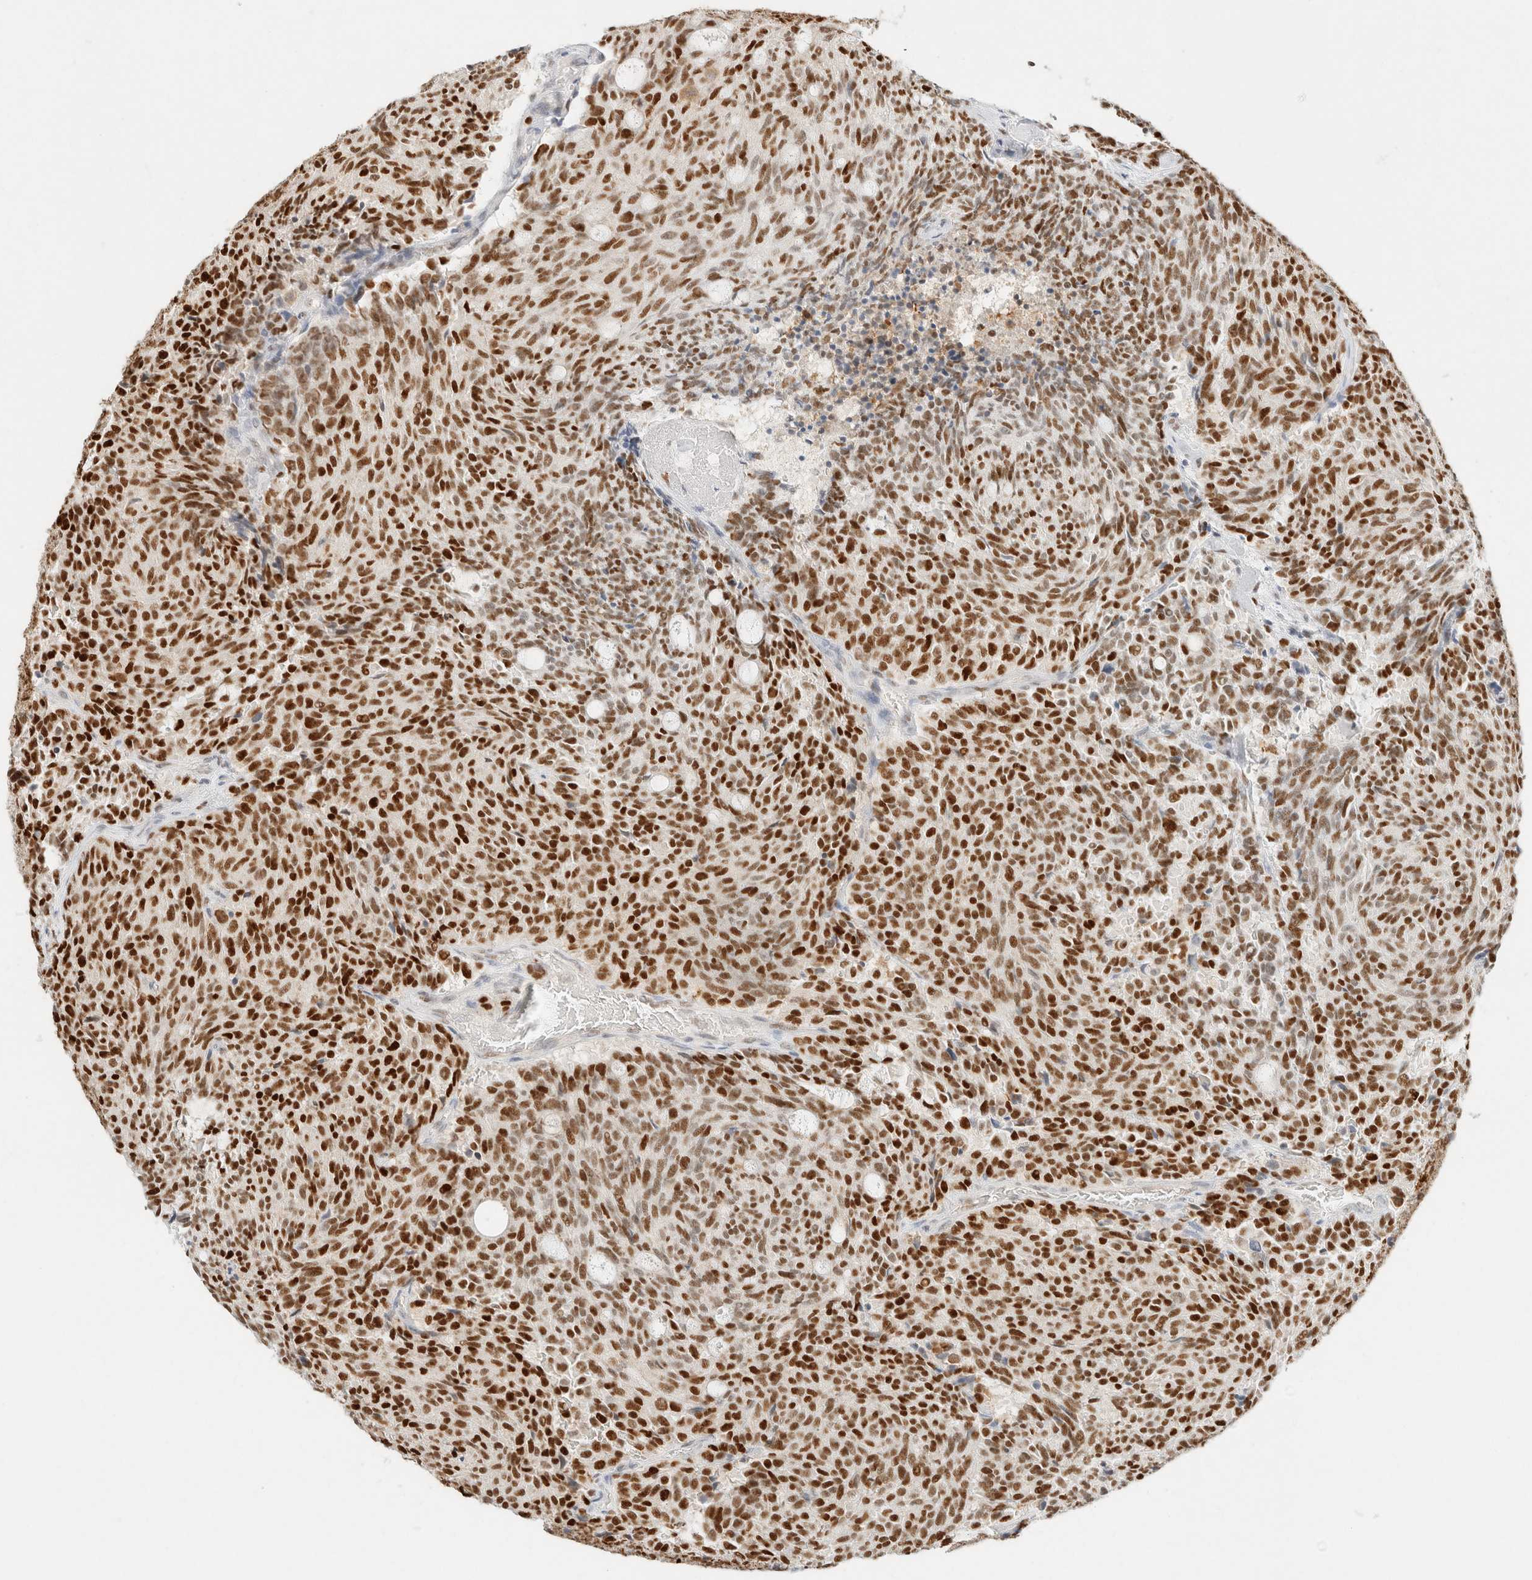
{"staining": {"intensity": "strong", "quantity": ">75%", "location": "nuclear"}, "tissue": "carcinoid", "cell_type": "Tumor cells", "image_type": "cancer", "snomed": [{"axis": "morphology", "description": "Carcinoid, malignant, NOS"}, {"axis": "topography", "description": "Pancreas"}], "caption": "Immunohistochemical staining of human malignant carcinoid reveals strong nuclear protein staining in about >75% of tumor cells.", "gene": "DDB2", "patient": {"sex": "female", "age": 54}}